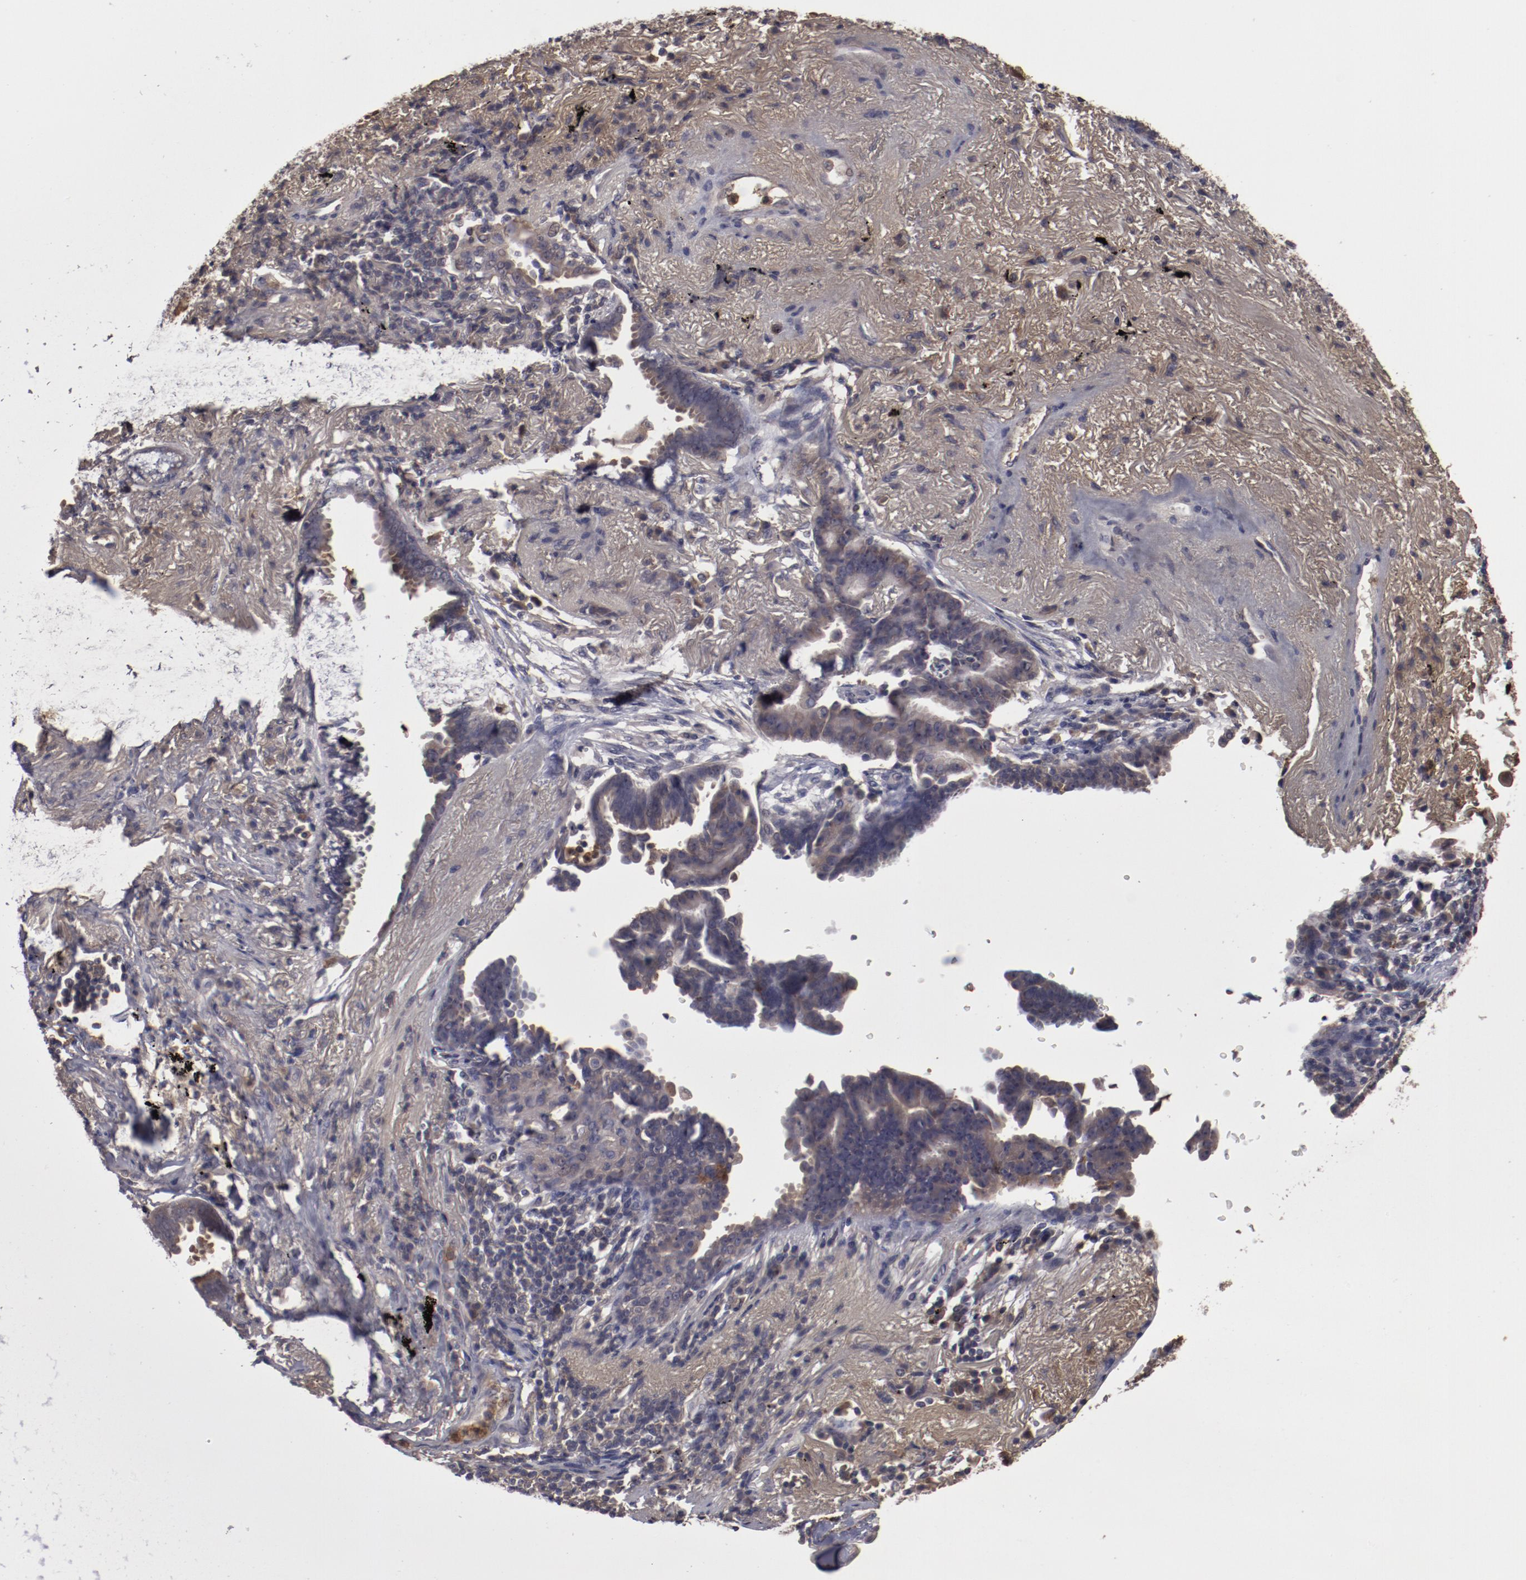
{"staining": {"intensity": "moderate", "quantity": ">75%", "location": "cytoplasmic/membranous"}, "tissue": "lung cancer", "cell_type": "Tumor cells", "image_type": "cancer", "snomed": [{"axis": "morphology", "description": "Adenocarcinoma, NOS"}, {"axis": "topography", "description": "Lung"}], "caption": "Lung cancer (adenocarcinoma) stained with a protein marker reveals moderate staining in tumor cells.", "gene": "CP", "patient": {"sex": "female", "age": 64}}